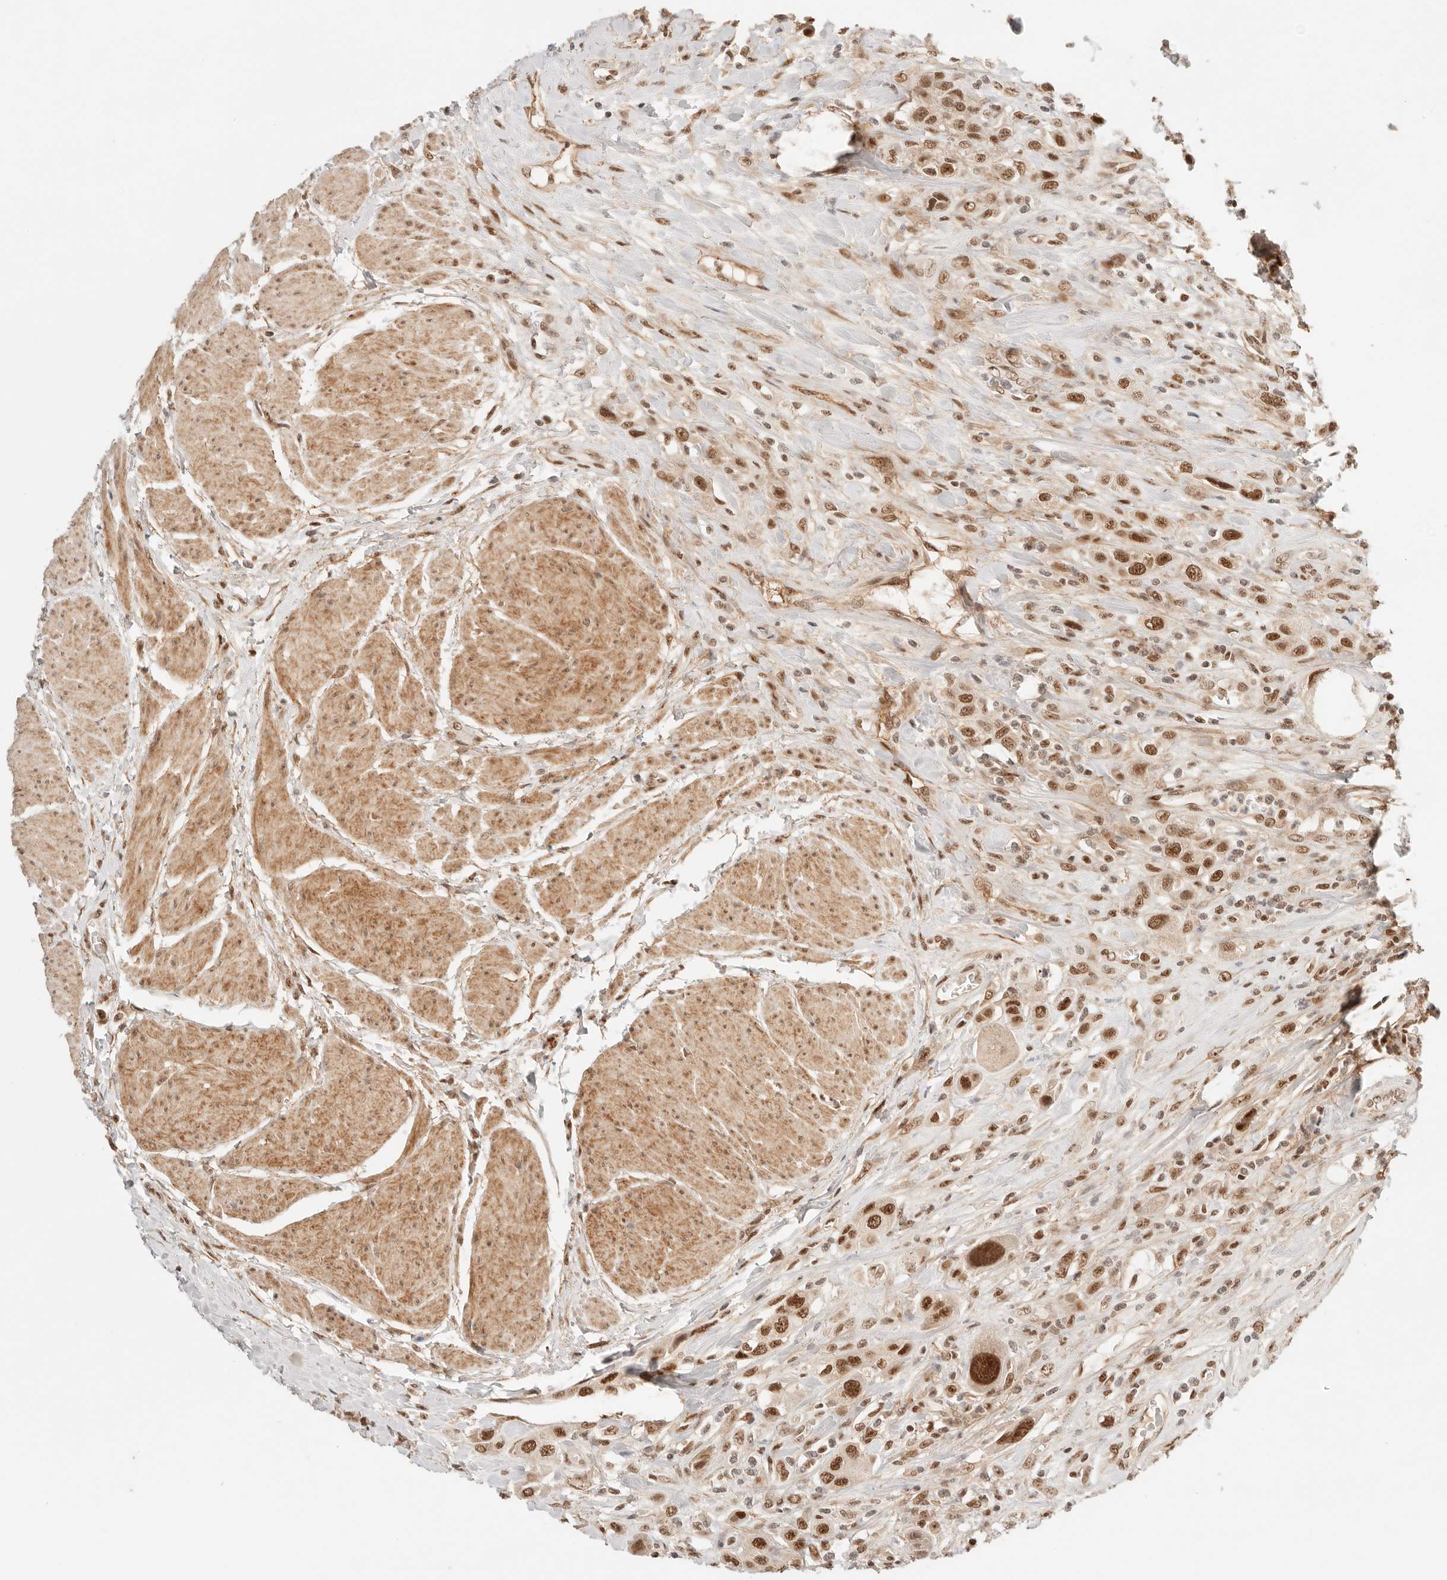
{"staining": {"intensity": "moderate", "quantity": ">75%", "location": "nuclear"}, "tissue": "urothelial cancer", "cell_type": "Tumor cells", "image_type": "cancer", "snomed": [{"axis": "morphology", "description": "Urothelial carcinoma, High grade"}, {"axis": "topography", "description": "Urinary bladder"}], "caption": "Moderate nuclear protein positivity is seen in about >75% of tumor cells in high-grade urothelial carcinoma.", "gene": "GTF2E2", "patient": {"sex": "male", "age": 50}}